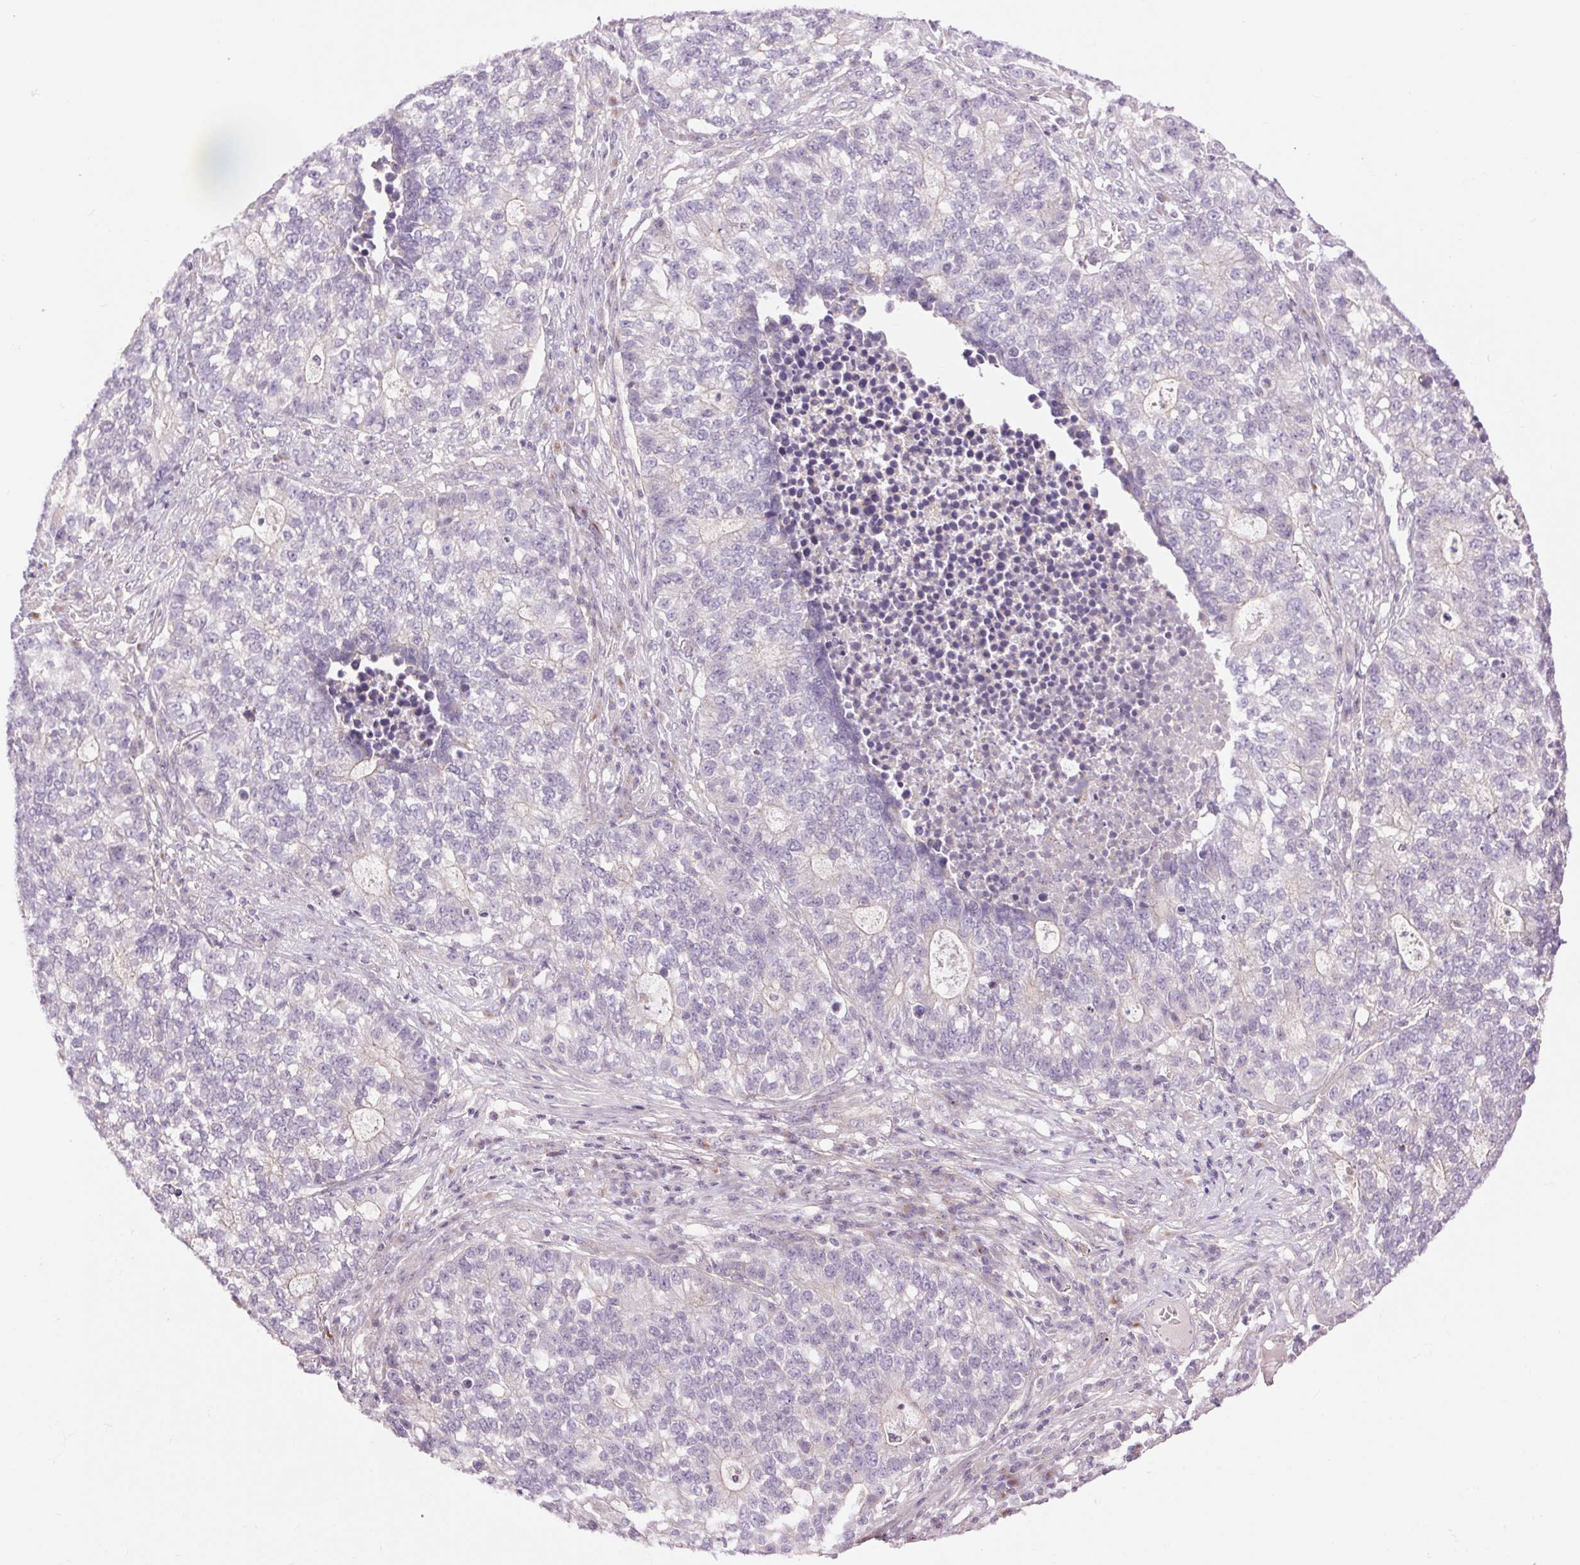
{"staining": {"intensity": "negative", "quantity": "none", "location": "none"}, "tissue": "lung cancer", "cell_type": "Tumor cells", "image_type": "cancer", "snomed": [{"axis": "morphology", "description": "Adenocarcinoma, NOS"}, {"axis": "topography", "description": "Lung"}], "caption": "DAB (3,3'-diaminobenzidine) immunohistochemical staining of human lung cancer (adenocarcinoma) displays no significant positivity in tumor cells.", "gene": "CTNNA3", "patient": {"sex": "male", "age": 57}}